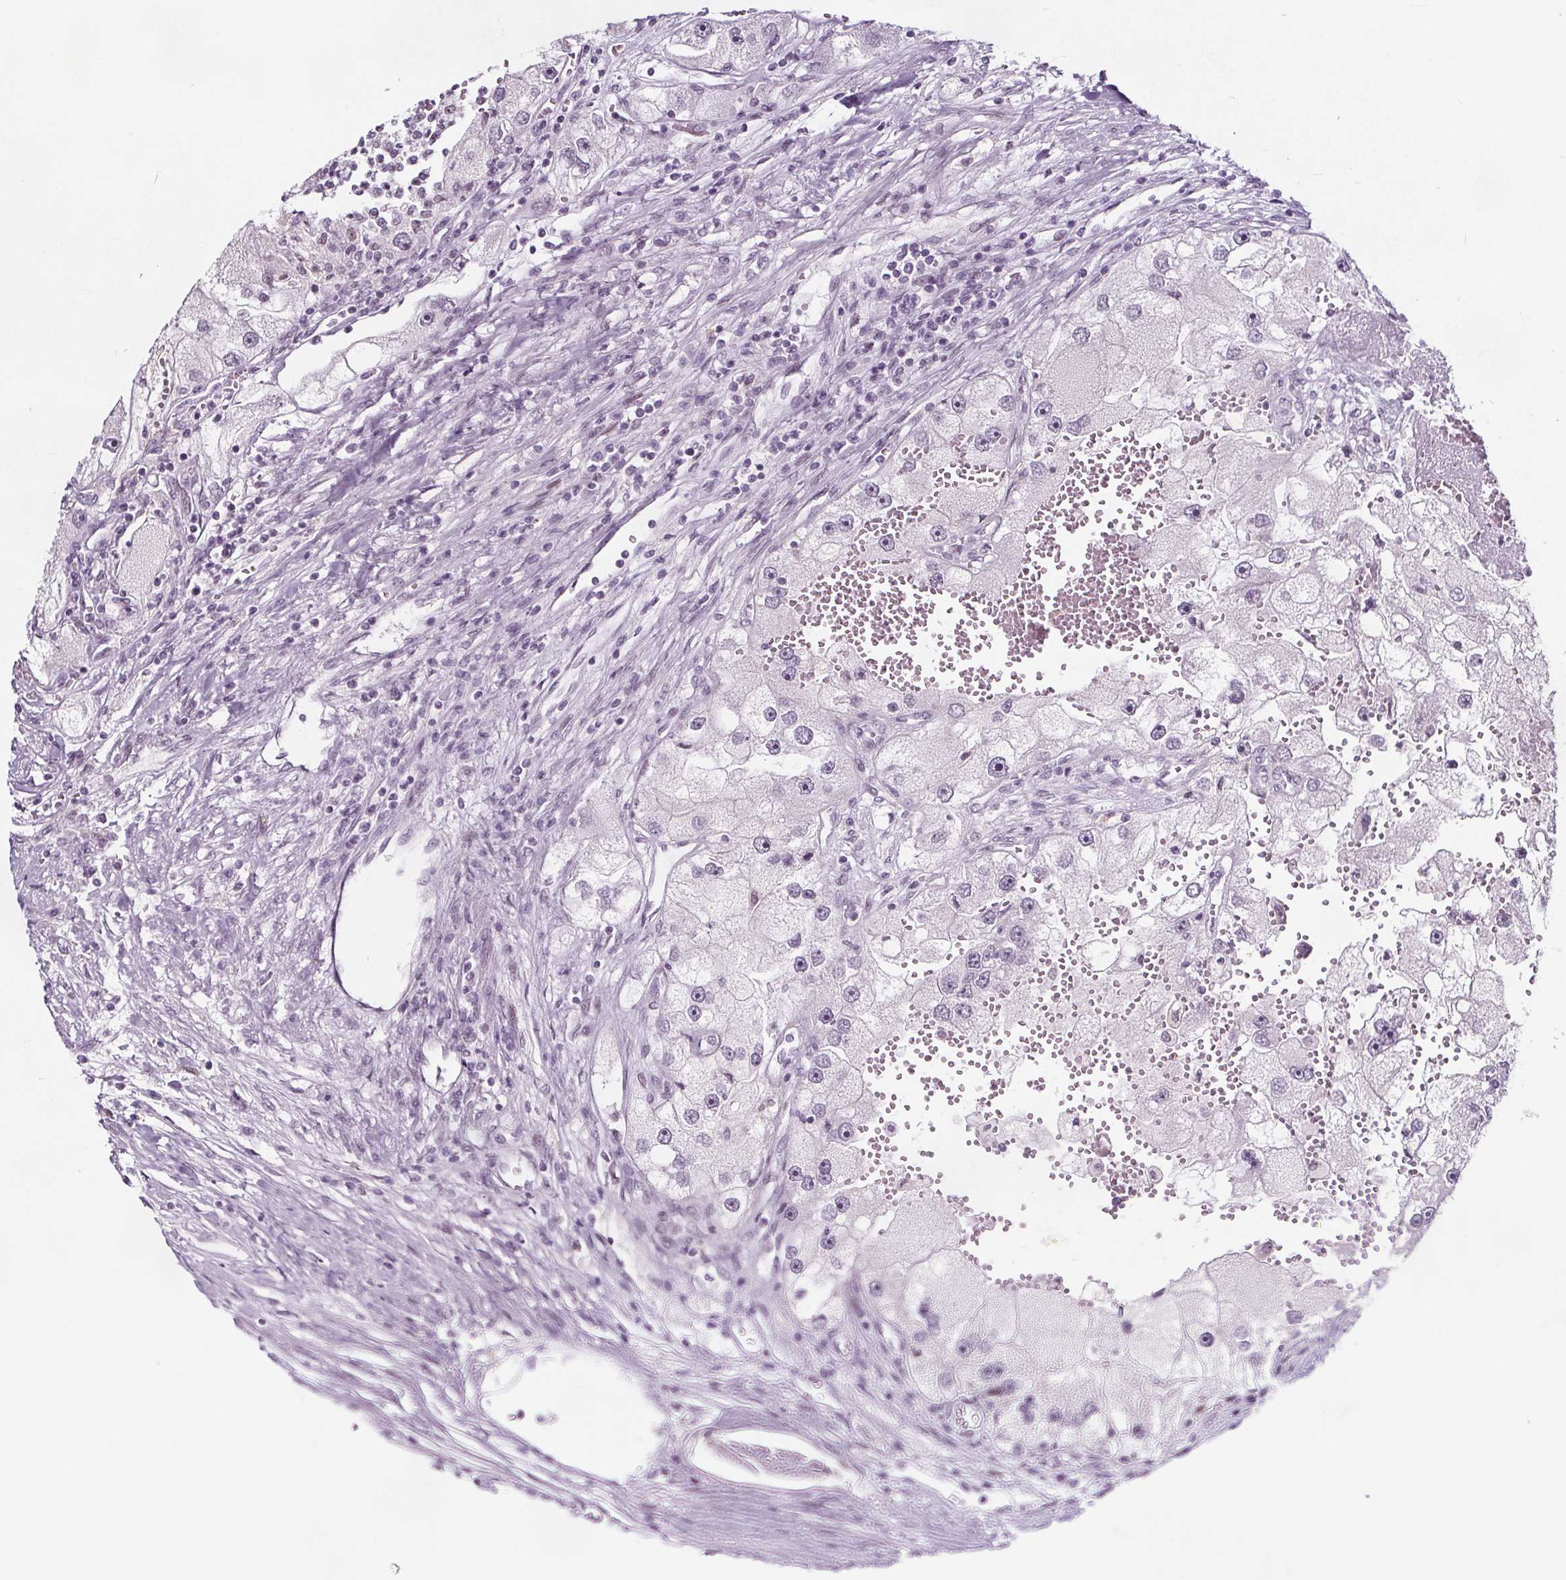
{"staining": {"intensity": "weak", "quantity": "<25%", "location": "nuclear"}, "tissue": "renal cancer", "cell_type": "Tumor cells", "image_type": "cancer", "snomed": [{"axis": "morphology", "description": "Adenocarcinoma, NOS"}, {"axis": "topography", "description": "Kidney"}], "caption": "Tumor cells show no significant protein staining in renal cancer.", "gene": "TAF6L", "patient": {"sex": "male", "age": 63}}